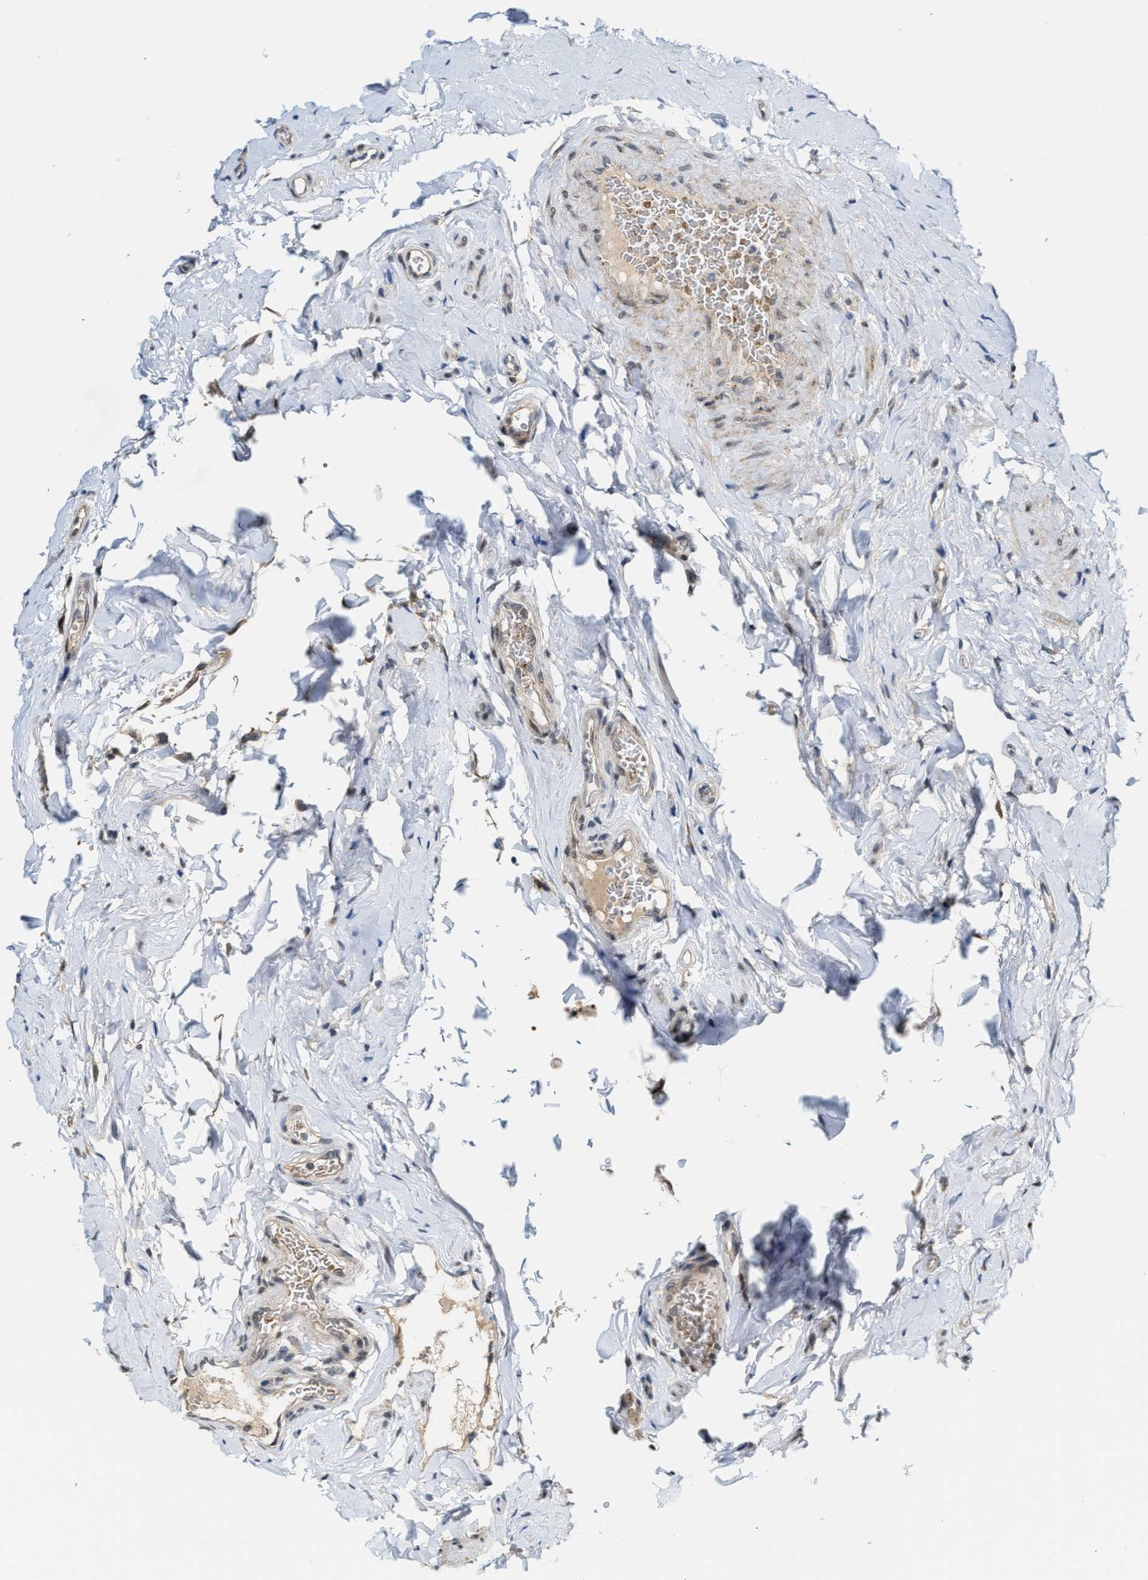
{"staining": {"intensity": "weak", "quantity": ">75%", "location": "nuclear"}, "tissue": "epididymis", "cell_type": "Glandular cells", "image_type": "normal", "snomed": [{"axis": "morphology", "description": "Normal tissue, NOS"}, {"axis": "topography", "description": "Testis"}, {"axis": "topography", "description": "Epididymis"}], "caption": "Weak nuclear positivity is appreciated in about >75% of glandular cells in normal epididymis. The protein of interest is stained brown, and the nuclei are stained in blue (DAB (3,3'-diaminobenzidine) IHC with brightfield microscopy, high magnification).", "gene": "KIF24", "patient": {"sex": "male", "age": 36}}